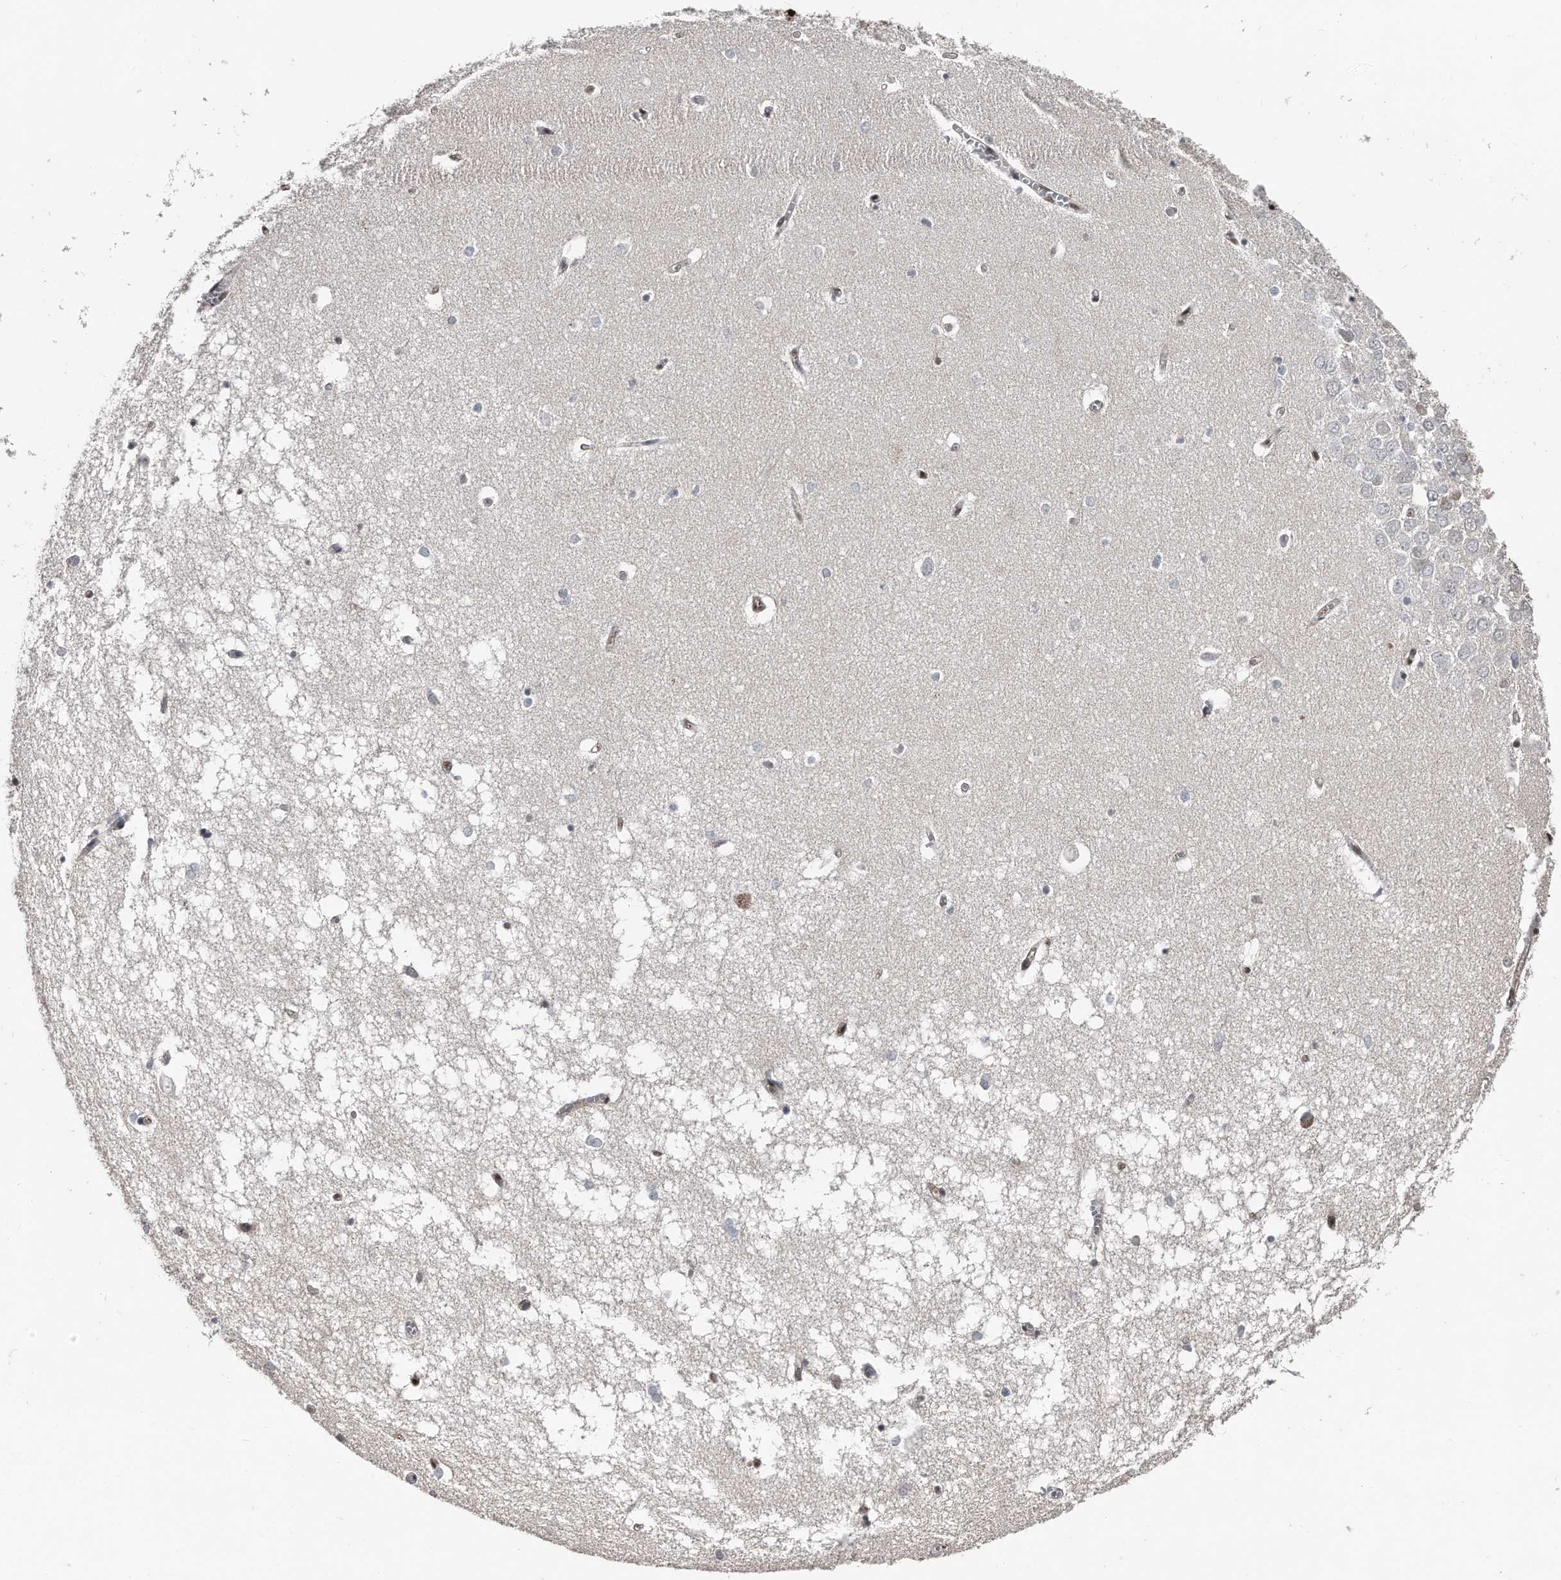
{"staining": {"intensity": "moderate", "quantity": "<25%", "location": "nuclear"}, "tissue": "hippocampus", "cell_type": "Glial cells", "image_type": "normal", "snomed": [{"axis": "morphology", "description": "Normal tissue, NOS"}, {"axis": "topography", "description": "Hippocampus"}], "caption": "Approximately <25% of glial cells in normal human hippocampus demonstrate moderate nuclear protein expression as visualized by brown immunohistochemical staining.", "gene": "RAD23B", "patient": {"sex": "male", "age": 70}}